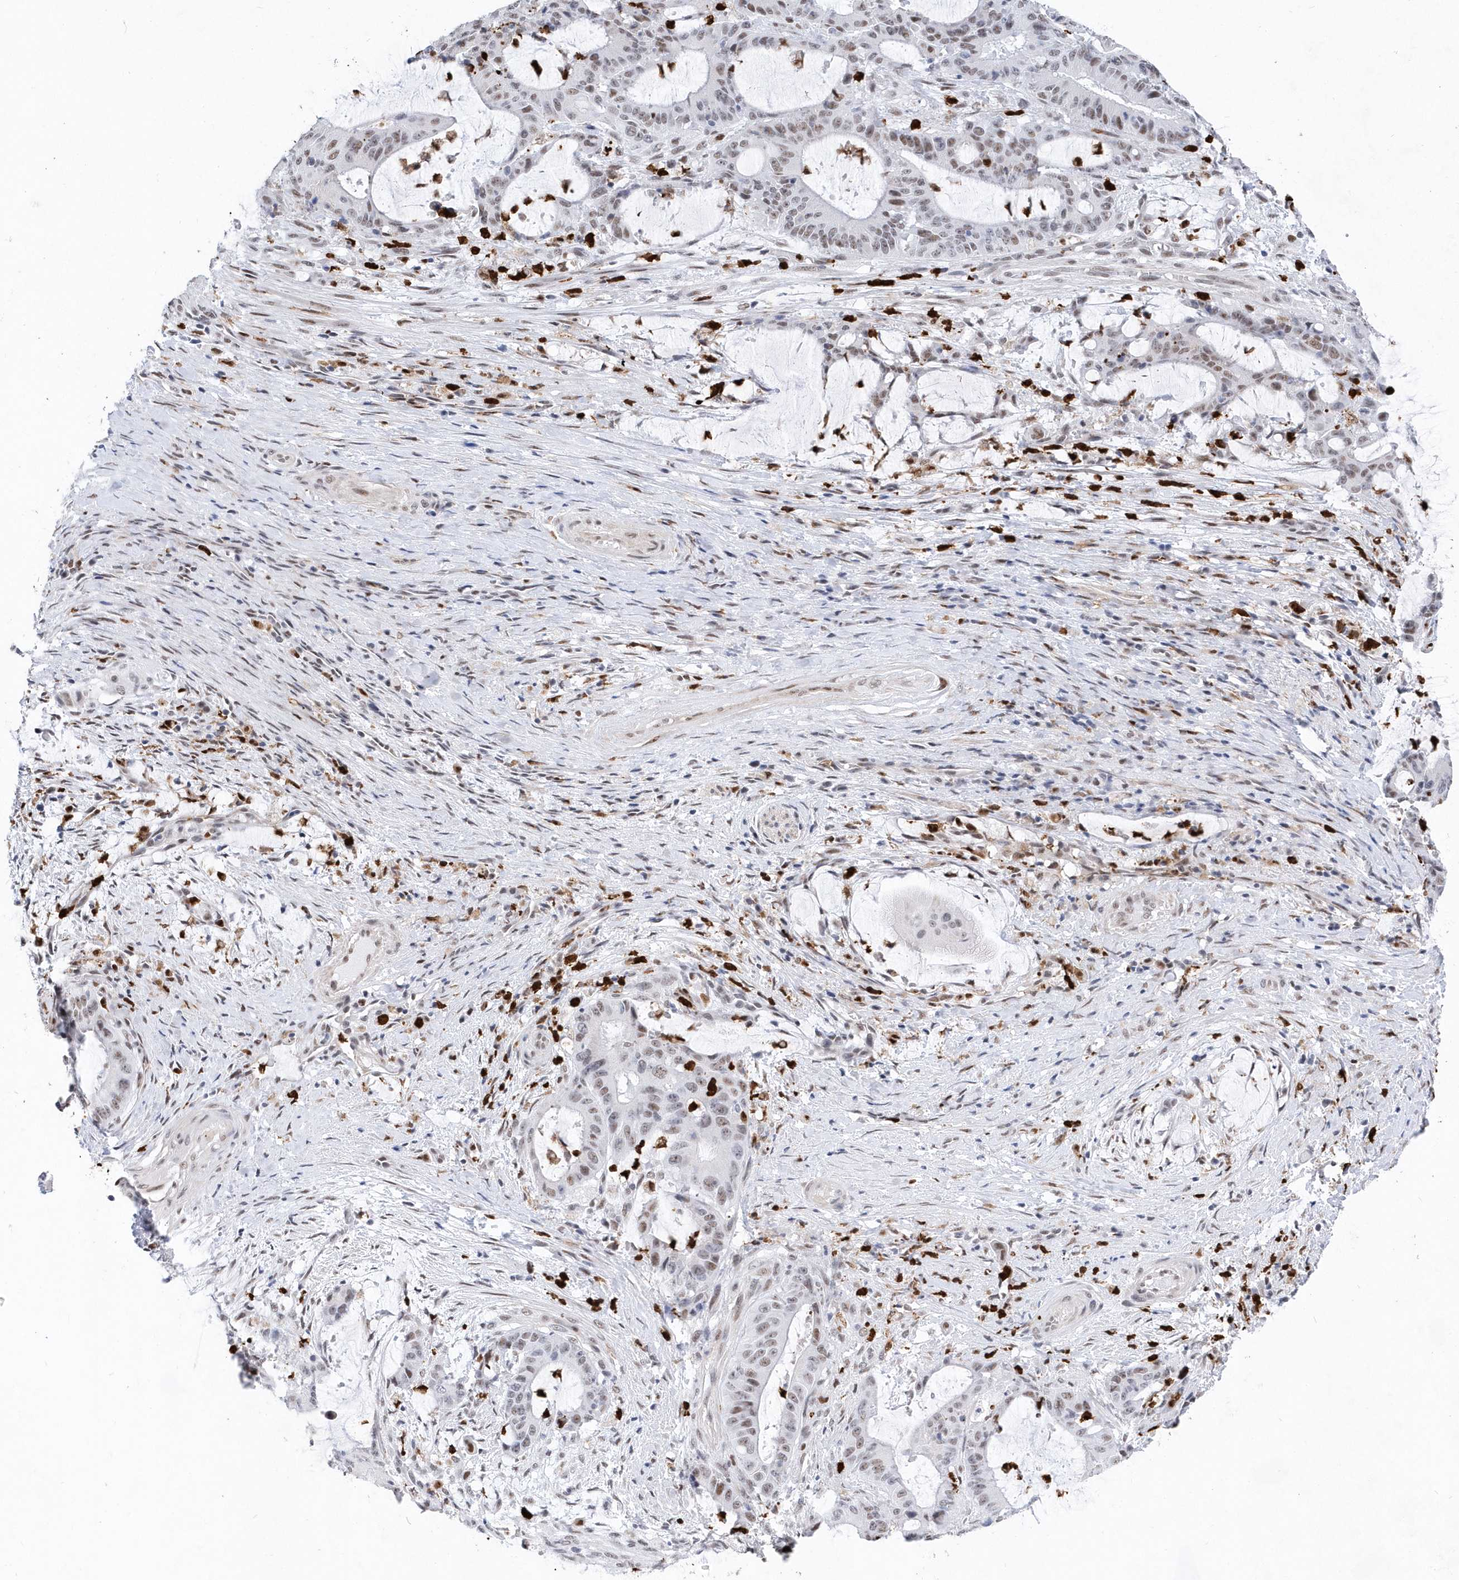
{"staining": {"intensity": "moderate", "quantity": "<25%", "location": "nuclear"}, "tissue": "liver cancer", "cell_type": "Tumor cells", "image_type": "cancer", "snomed": [{"axis": "morphology", "description": "Normal tissue, NOS"}, {"axis": "morphology", "description": "Cholangiocarcinoma"}, {"axis": "topography", "description": "Liver"}, {"axis": "topography", "description": "Peripheral nerve tissue"}], "caption": "Liver cholangiocarcinoma stained with a protein marker displays moderate staining in tumor cells.", "gene": "RPP30", "patient": {"sex": "female", "age": 73}}